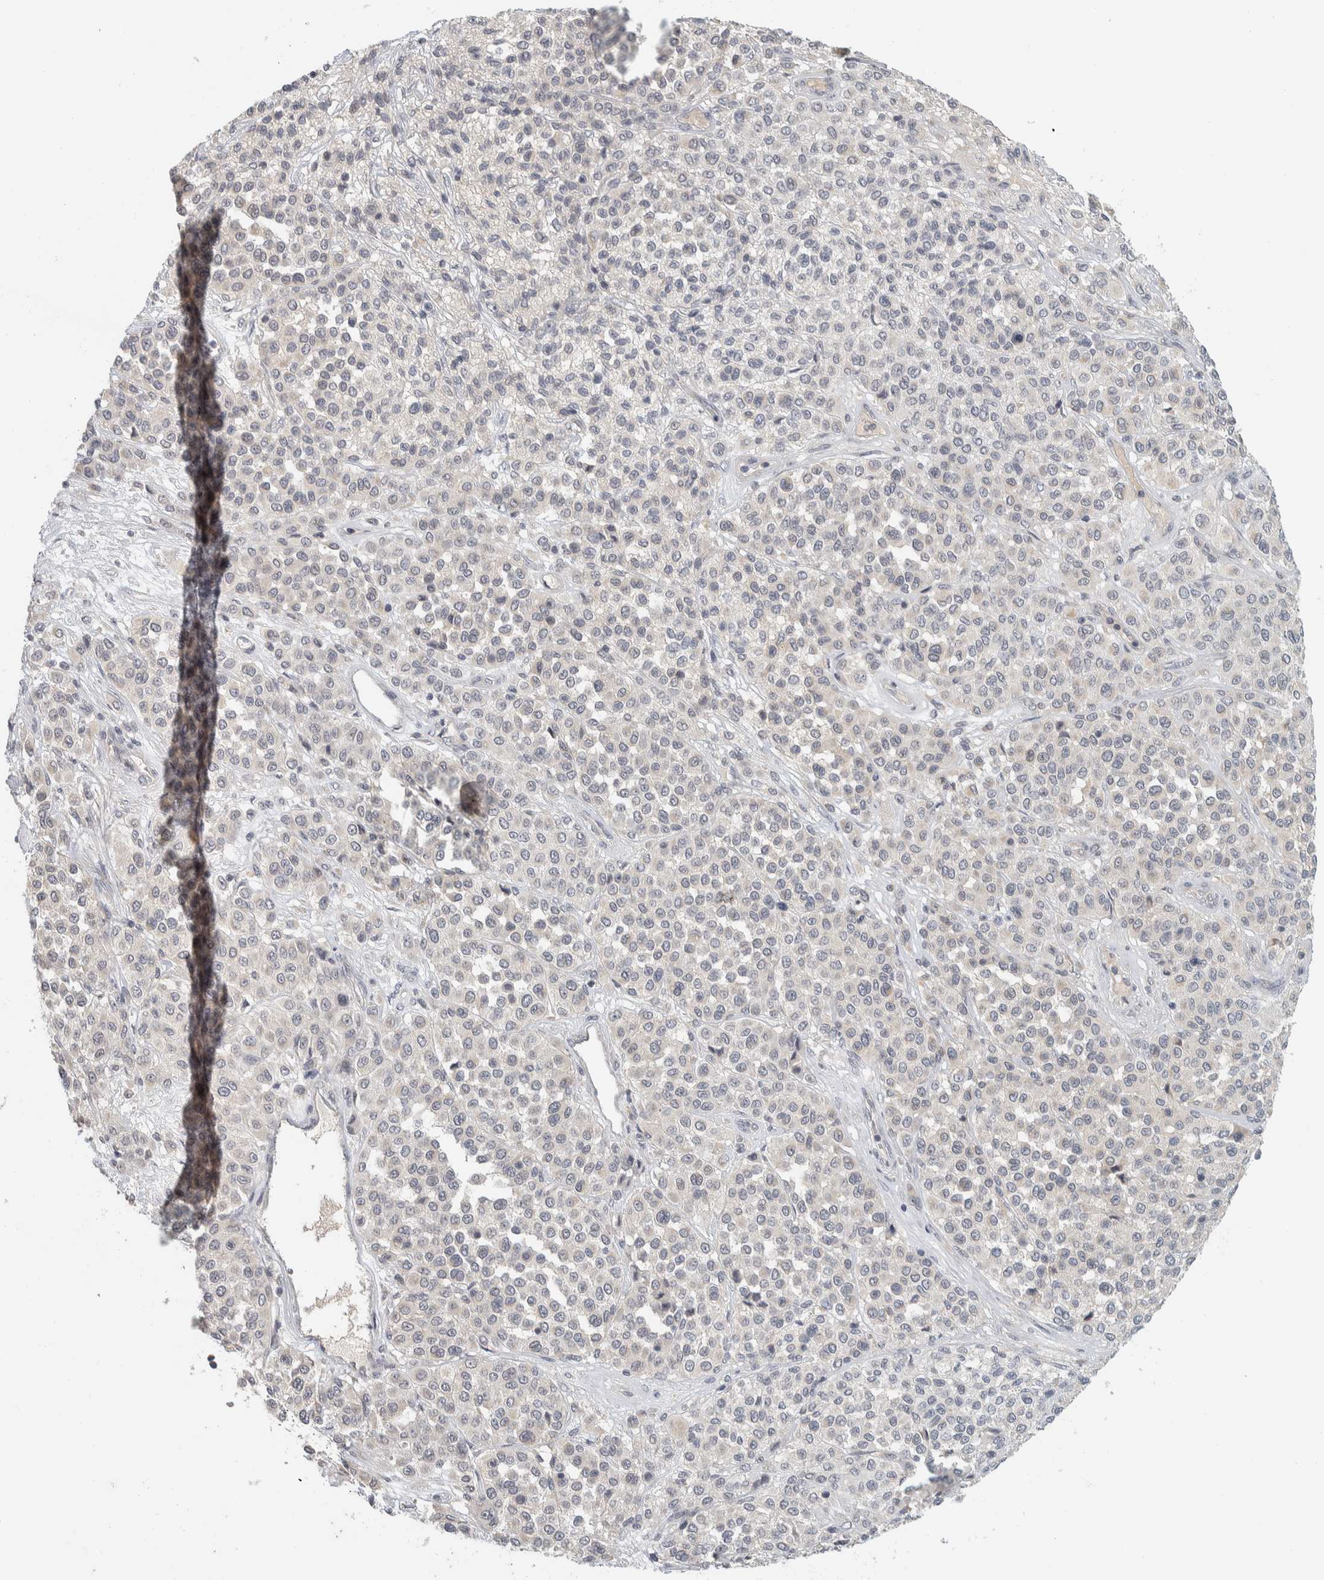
{"staining": {"intensity": "negative", "quantity": "none", "location": "none"}, "tissue": "melanoma", "cell_type": "Tumor cells", "image_type": "cancer", "snomed": [{"axis": "morphology", "description": "Malignant melanoma, Metastatic site"}, {"axis": "topography", "description": "Pancreas"}], "caption": "Immunohistochemical staining of melanoma demonstrates no significant staining in tumor cells.", "gene": "AFP", "patient": {"sex": "female", "age": 30}}